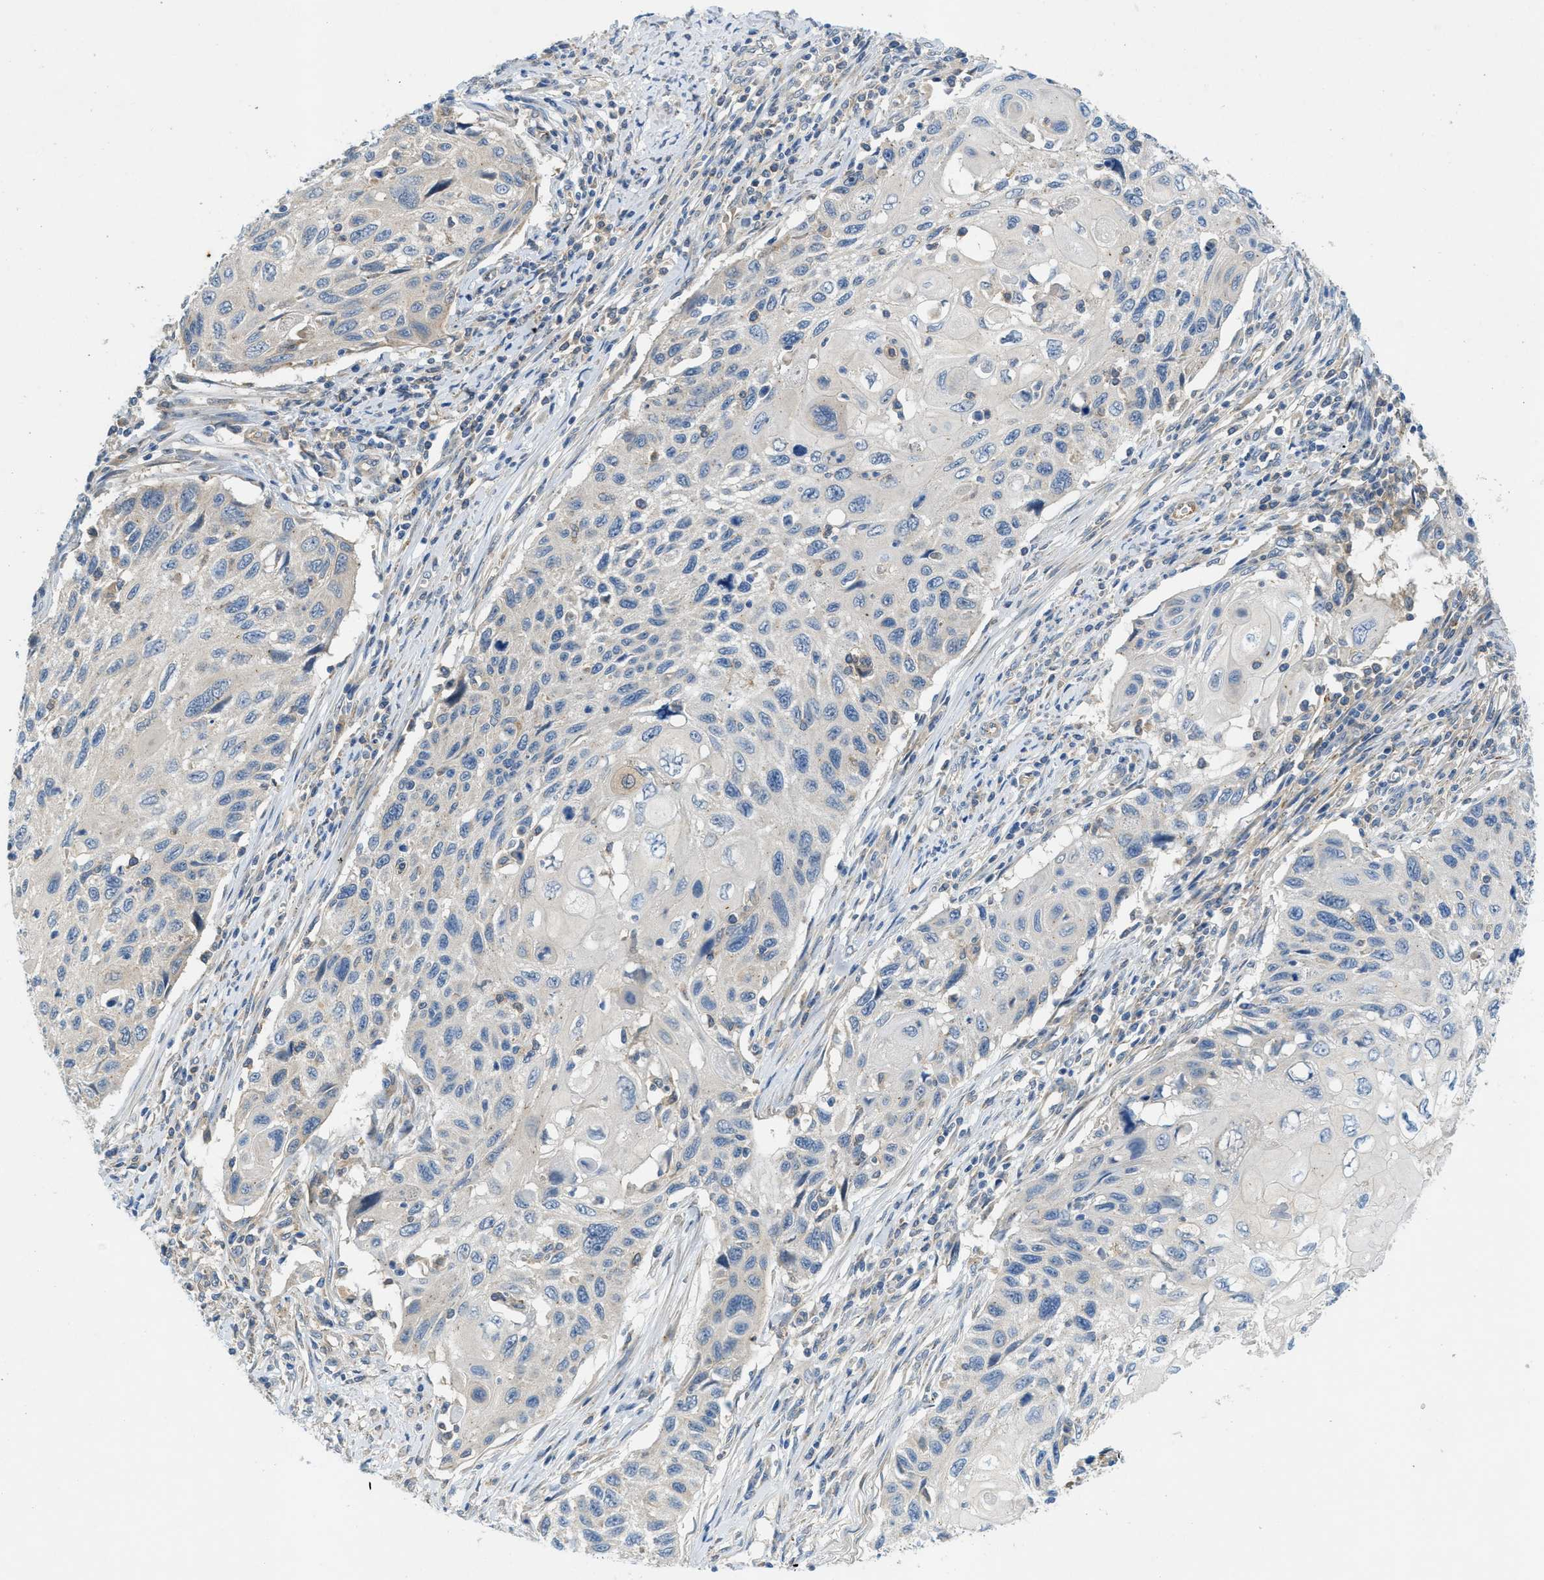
{"staining": {"intensity": "negative", "quantity": "none", "location": "none"}, "tissue": "cervical cancer", "cell_type": "Tumor cells", "image_type": "cancer", "snomed": [{"axis": "morphology", "description": "Squamous cell carcinoma, NOS"}, {"axis": "topography", "description": "Cervix"}], "caption": "There is no significant expression in tumor cells of cervical squamous cell carcinoma.", "gene": "RIPK2", "patient": {"sex": "female", "age": 70}}